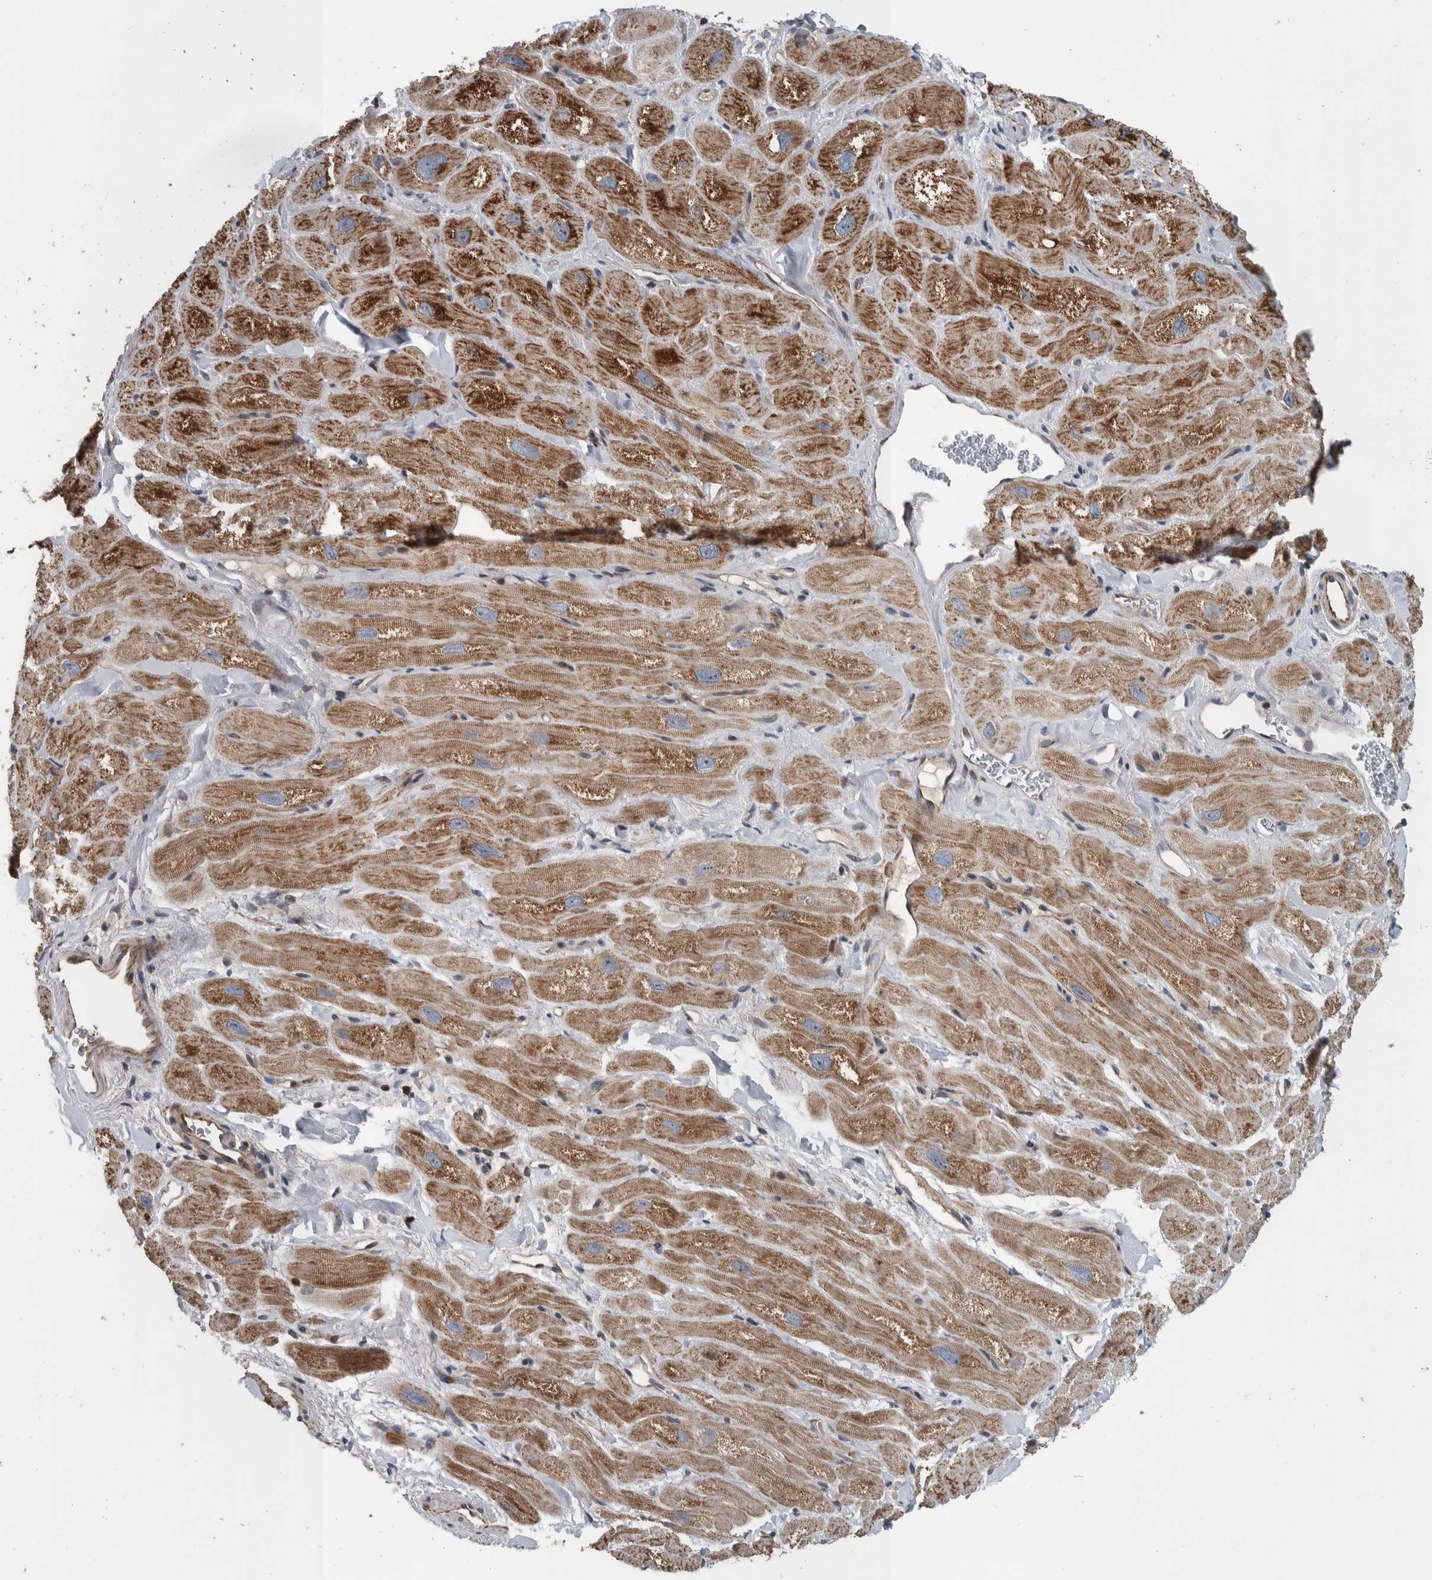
{"staining": {"intensity": "moderate", "quantity": ">75%", "location": "cytoplasmic/membranous"}, "tissue": "heart muscle", "cell_type": "Cardiomyocytes", "image_type": "normal", "snomed": [{"axis": "morphology", "description": "Normal tissue, NOS"}, {"axis": "topography", "description": "Heart"}], "caption": "Immunohistochemical staining of benign heart muscle demonstrates medium levels of moderate cytoplasmic/membranous staining in approximately >75% of cardiomyocytes.", "gene": "BAIAP2L1", "patient": {"sex": "male", "age": 49}}